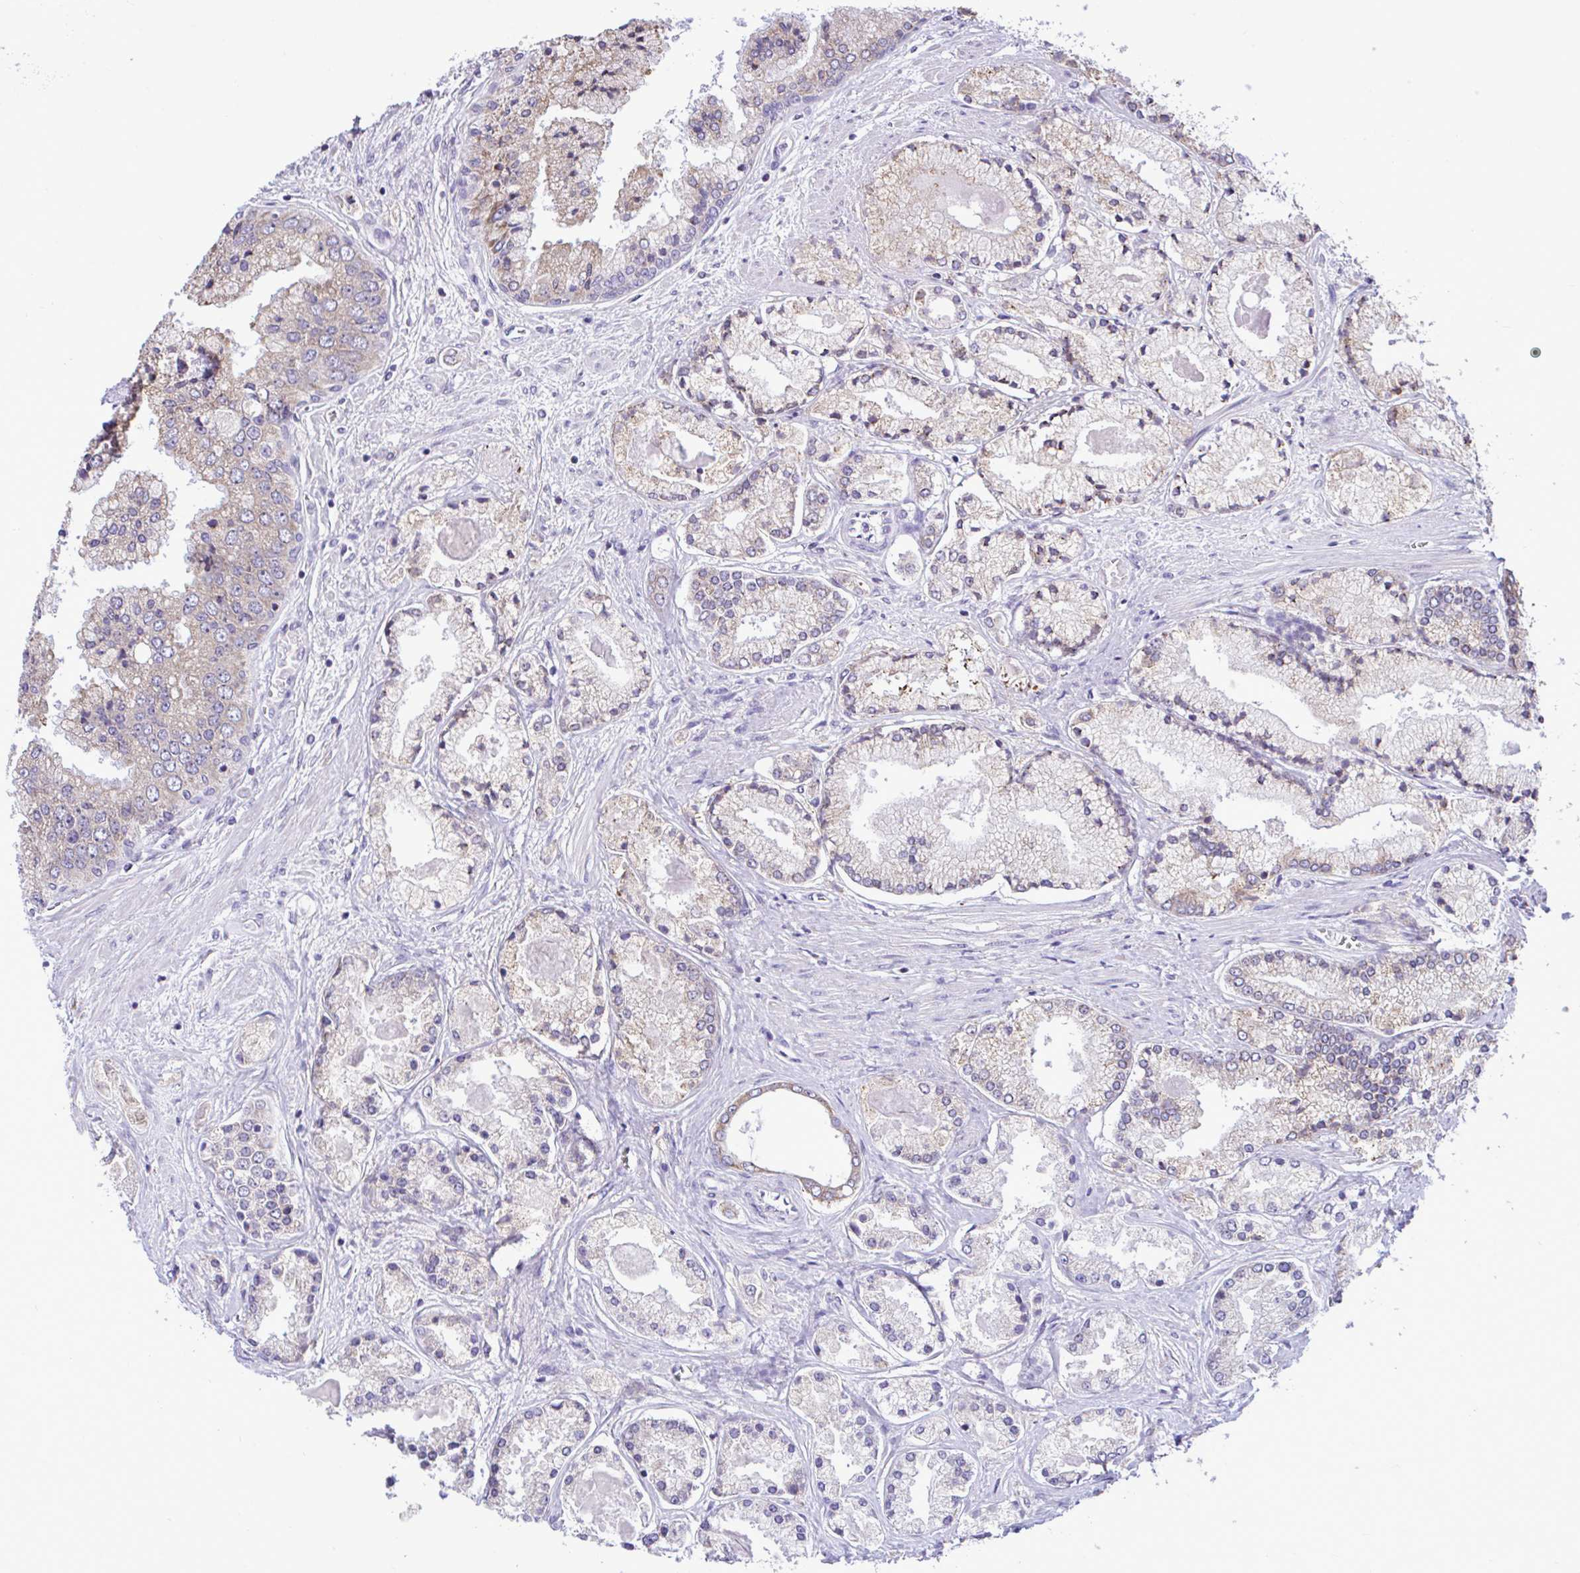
{"staining": {"intensity": "weak", "quantity": "<25%", "location": "cytoplasmic/membranous"}, "tissue": "prostate cancer", "cell_type": "Tumor cells", "image_type": "cancer", "snomed": [{"axis": "morphology", "description": "Adenocarcinoma, High grade"}, {"axis": "topography", "description": "Prostate"}], "caption": "High magnification brightfield microscopy of prostate cancer stained with DAB (3,3'-diaminobenzidine) (brown) and counterstained with hematoxylin (blue): tumor cells show no significant staining. Nuclei are stained in blue.", "gene": "PIGK", "patient": {"sex": "male", "age": 67}}